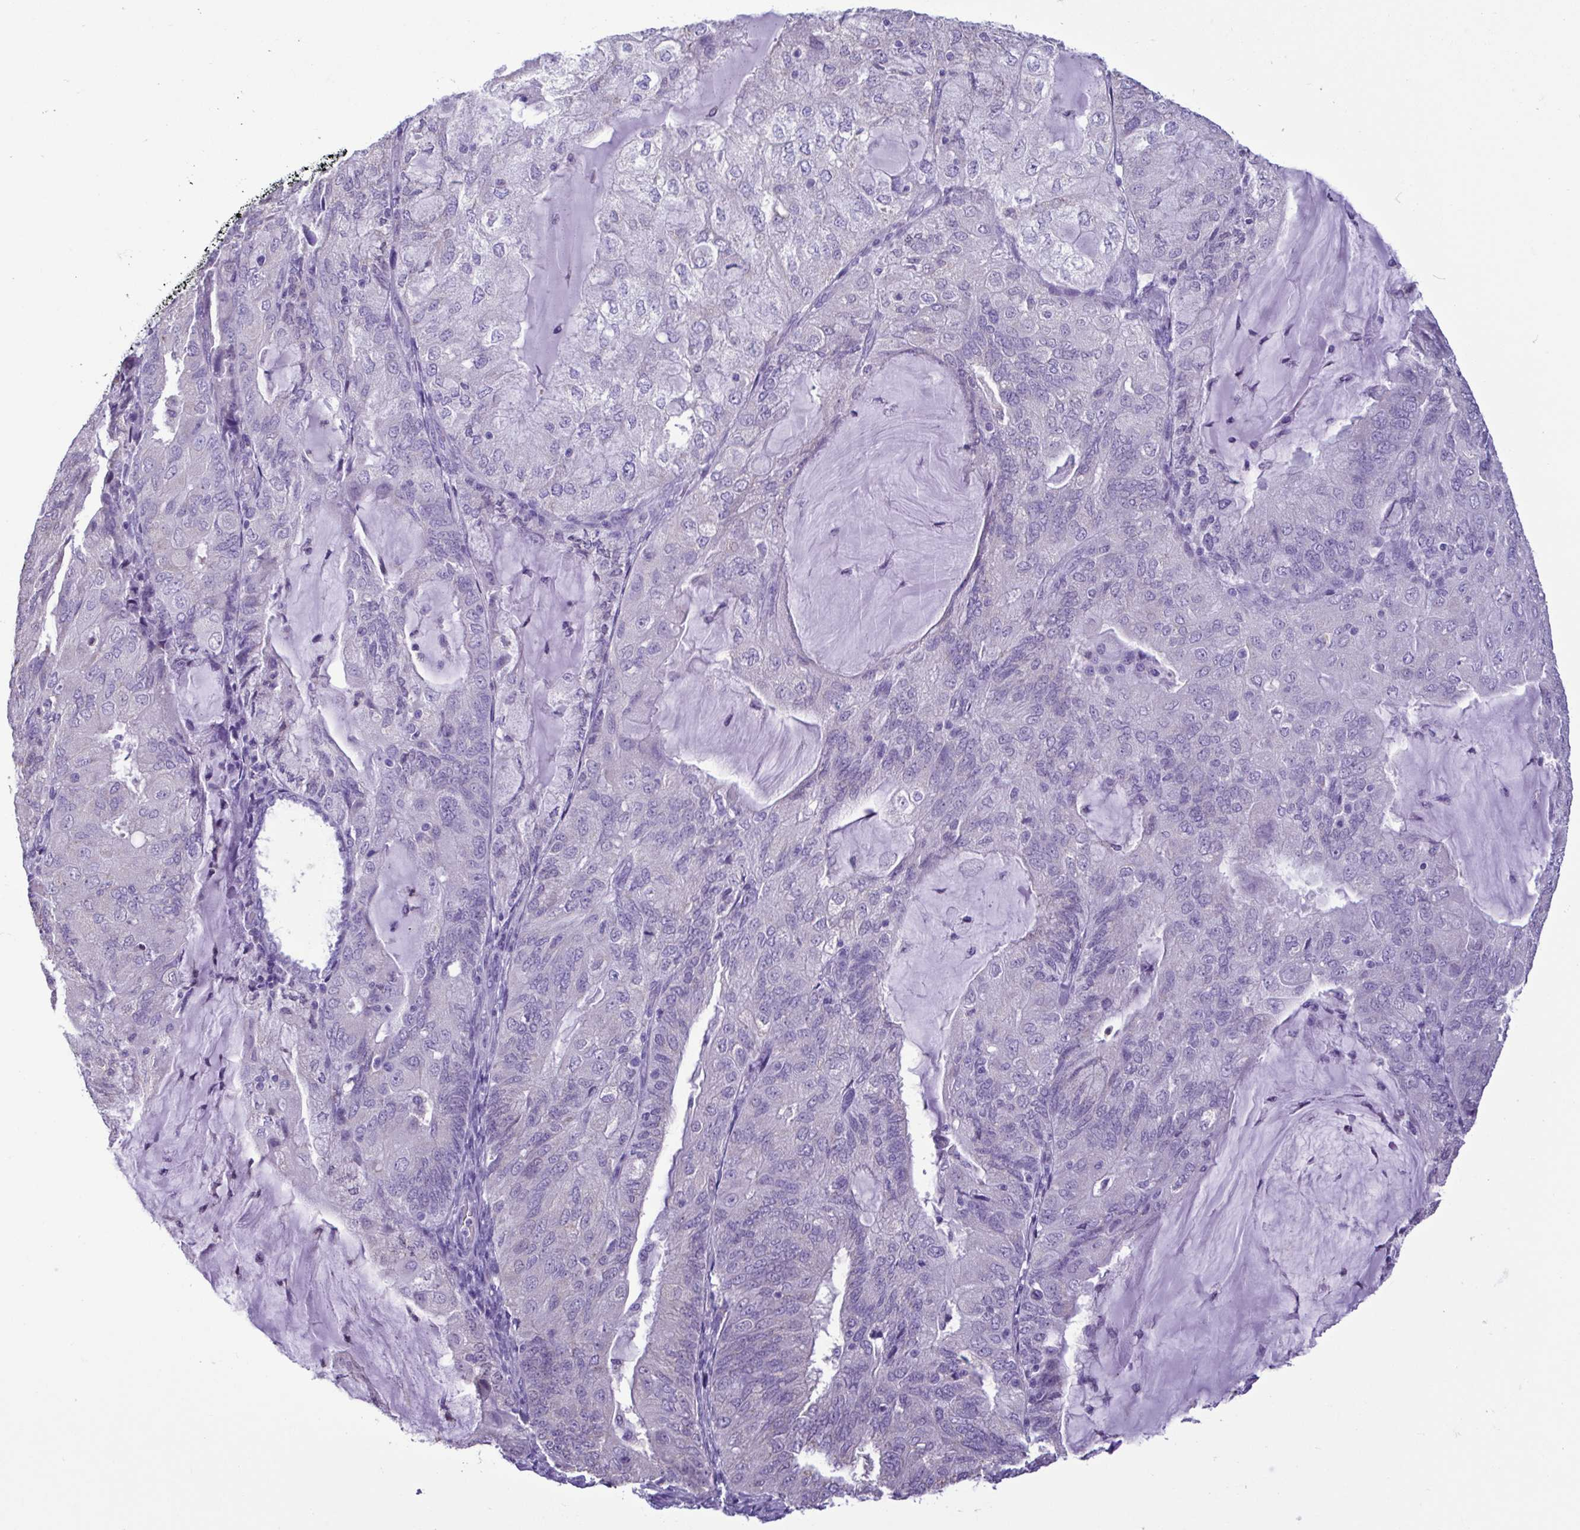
{"staining": {"intensity": "negative", "quantity": "none", "location": "none"}, "tissue": "endometrial cancer", "cell_type": "Tumor cells", "image_type": "cancer", "snomed": [{"axis": "morphology", "description": "Adenocarcinoma, NOS"}, {"axis": "topography", "description": "Endometrium"}], "caption": "Tumor cells show no significant protein expression in endometrial cancer.", "gene": "CBY2", "patient": {"sex": "female", "age": 81}}